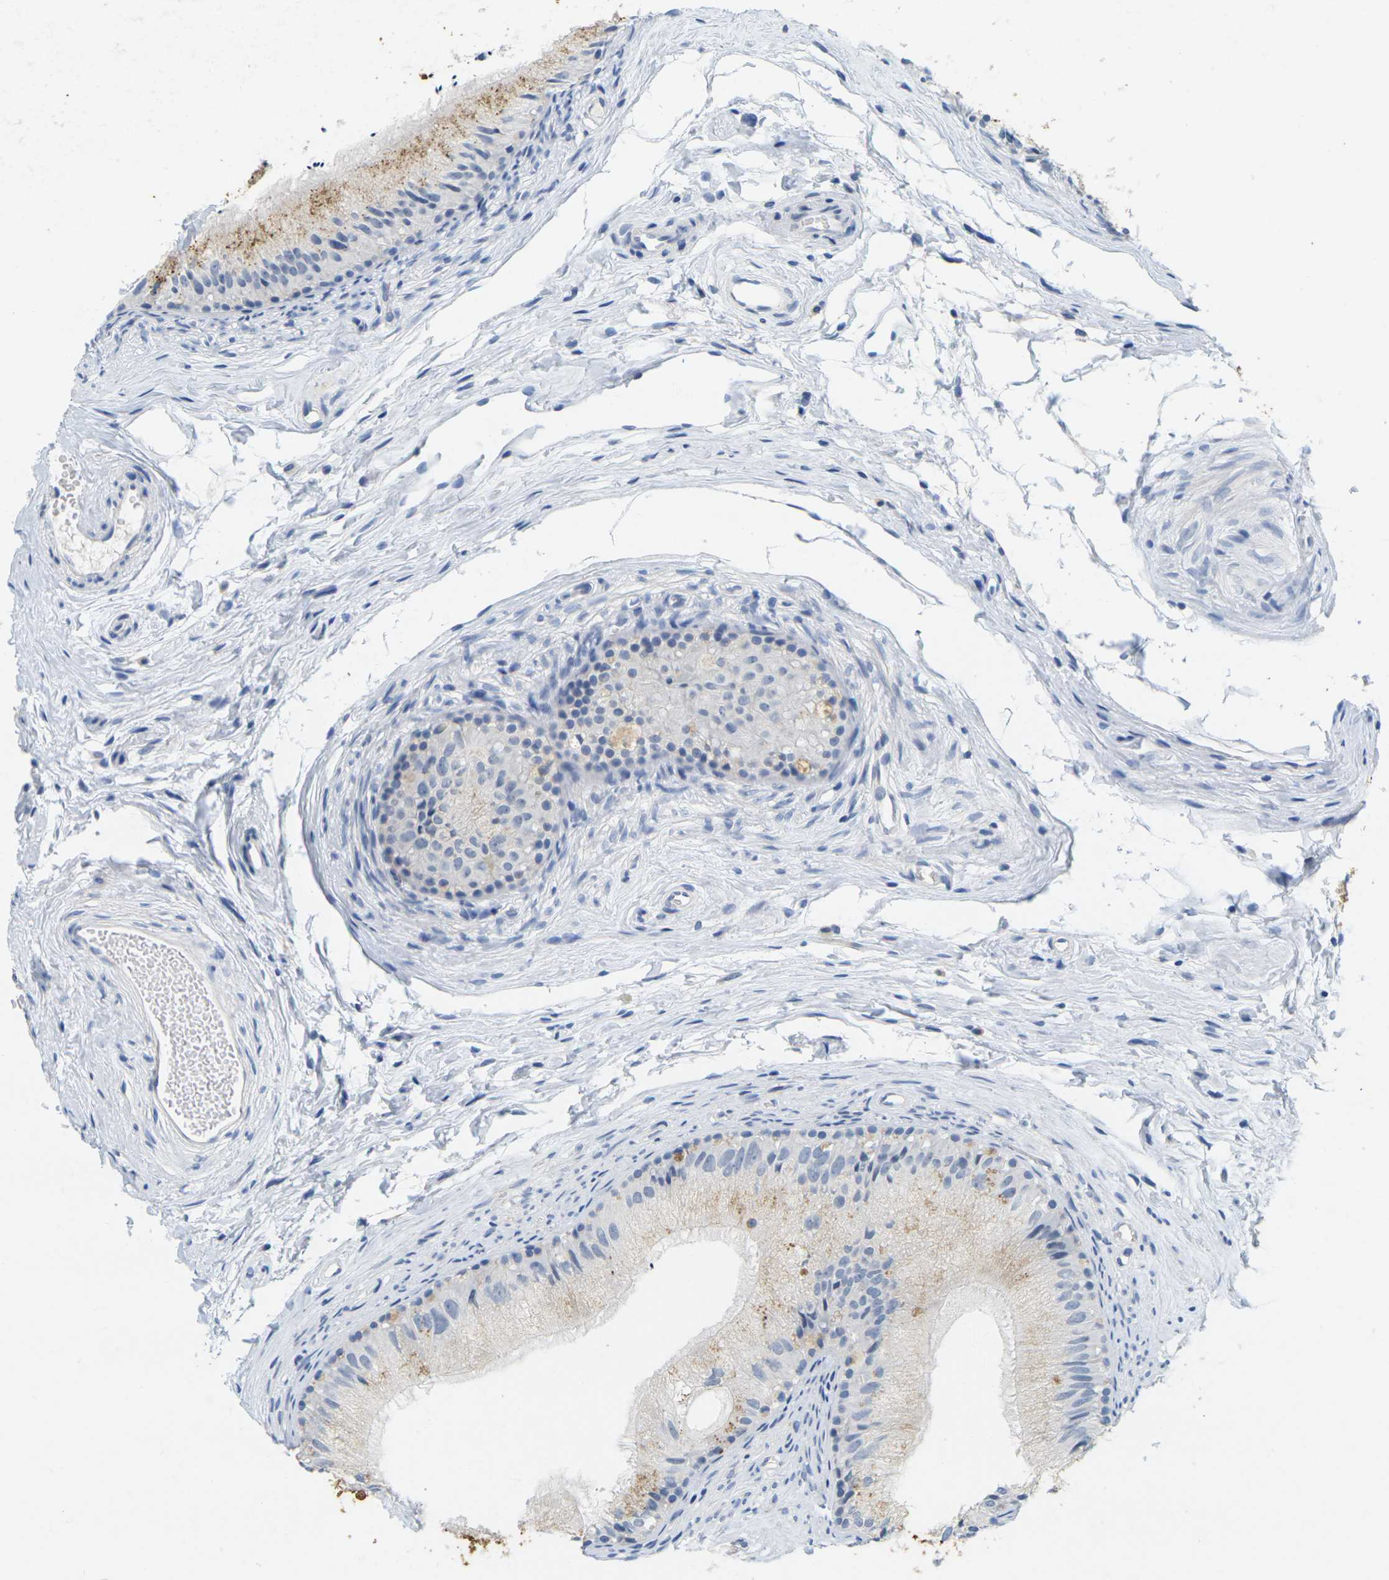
{"staining": {"intensity": "moderate", "quantity": ">75%", "location": "cytoplasmic/membranous"}, "tissue": "epididymis", "cell_type": "Glandular cells", "image_type": "normal", "snomed": [{"axis": "morphology", "description": "Normal tissue, NOS"}, {"axis": "topography", "description": "Epididymis"}], "caption": "A medium amount of moderate cytoplasmic/membranous expression is appreciated in approximately >75% of glandular cells in normal epididymis.", "gene": "KLK5", "patient": {"sex": "male", "age": 56}}